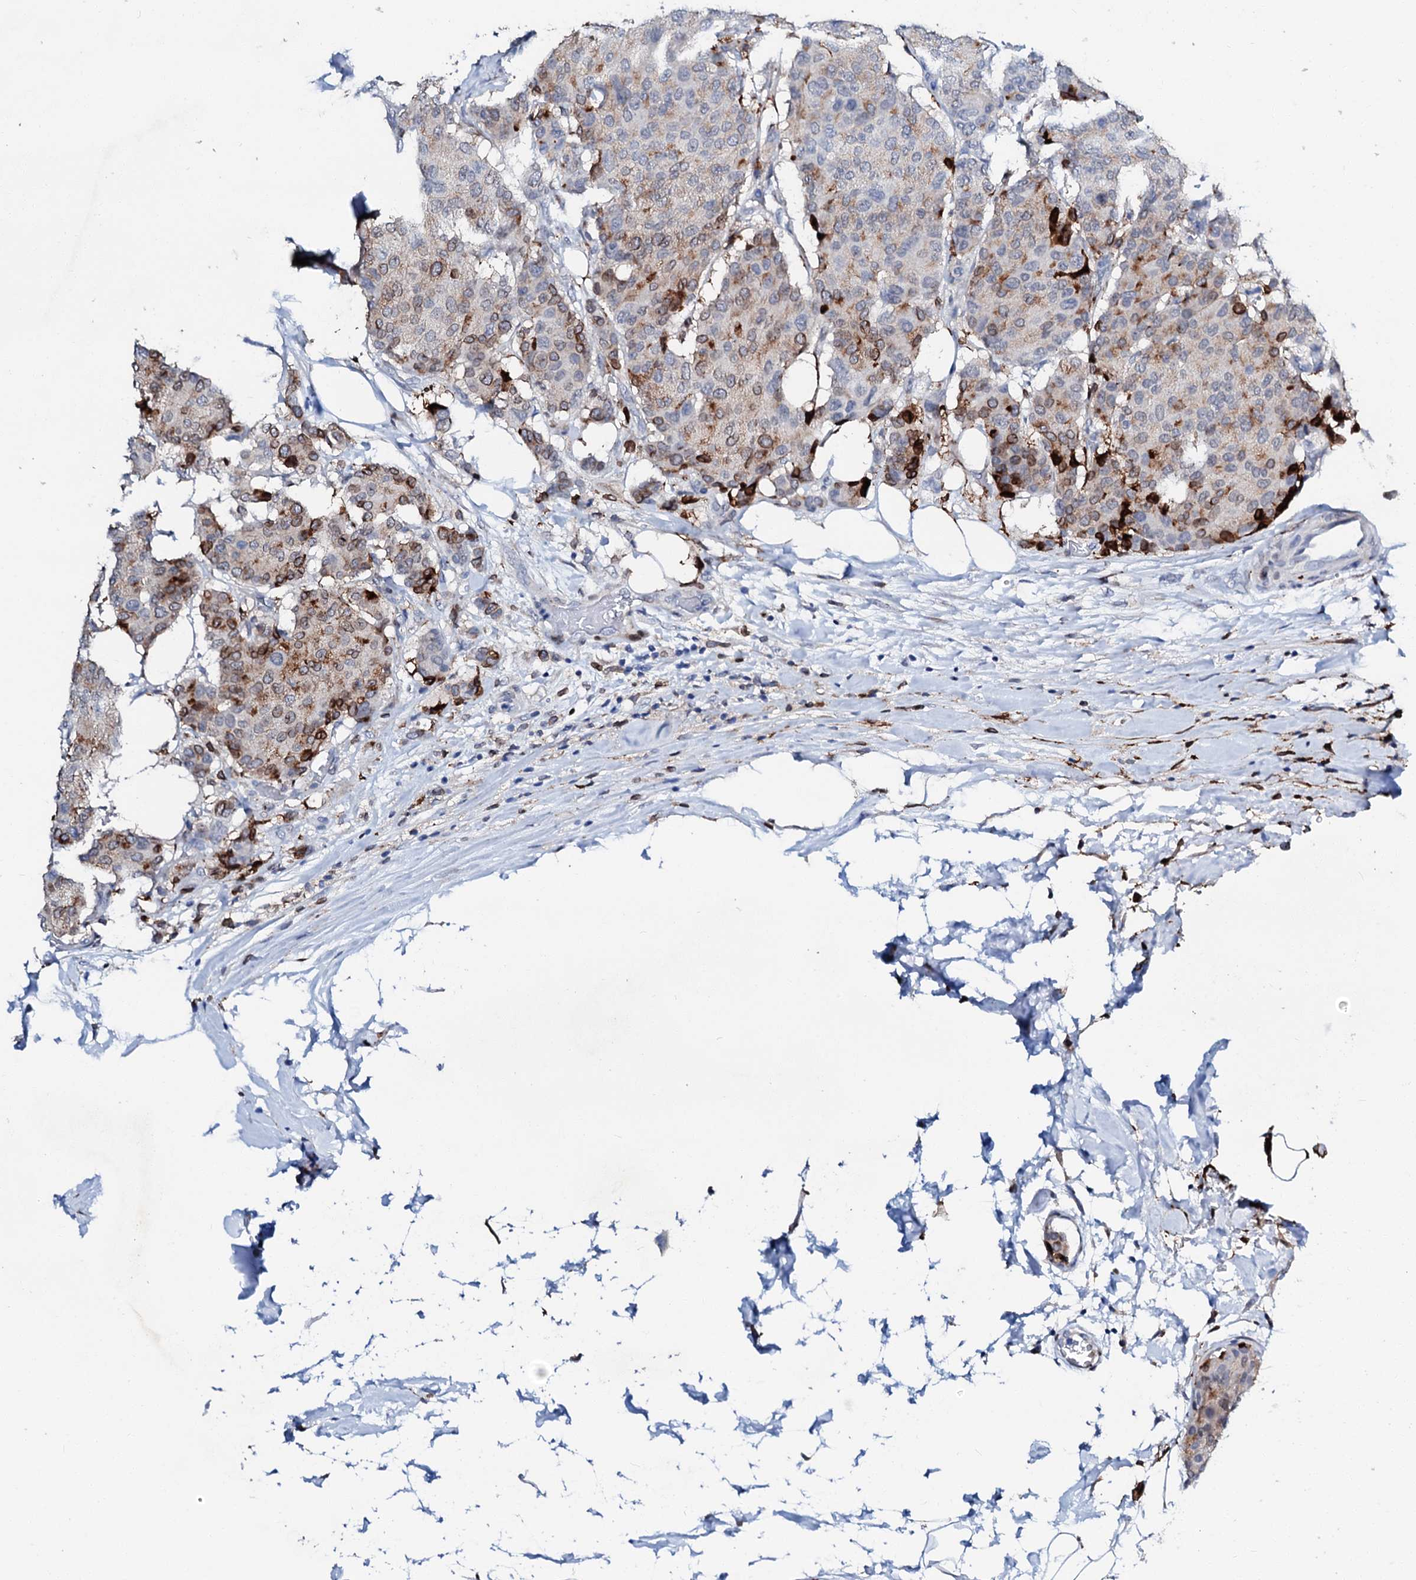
{"staining": {"intensity": "strong", "quantity": "<25%", "location": "cytoplasmic/membranous"}, "tissue": "breast cancer", "cell_type": "Tumor cells", "image_type": "cancer", "snomed": [{"axis": "morphology", "description": "Duct carcinoma"}, {"axis": "topography", "description": "Breast"}], "caption": "Breast cancer stained with a brown dye exhibits strong cytoplasmic/membranous positive positivity in about <25% of tumor cells.", "gene": "MED13L", "patient": {"sex": "female", "age": 75}}